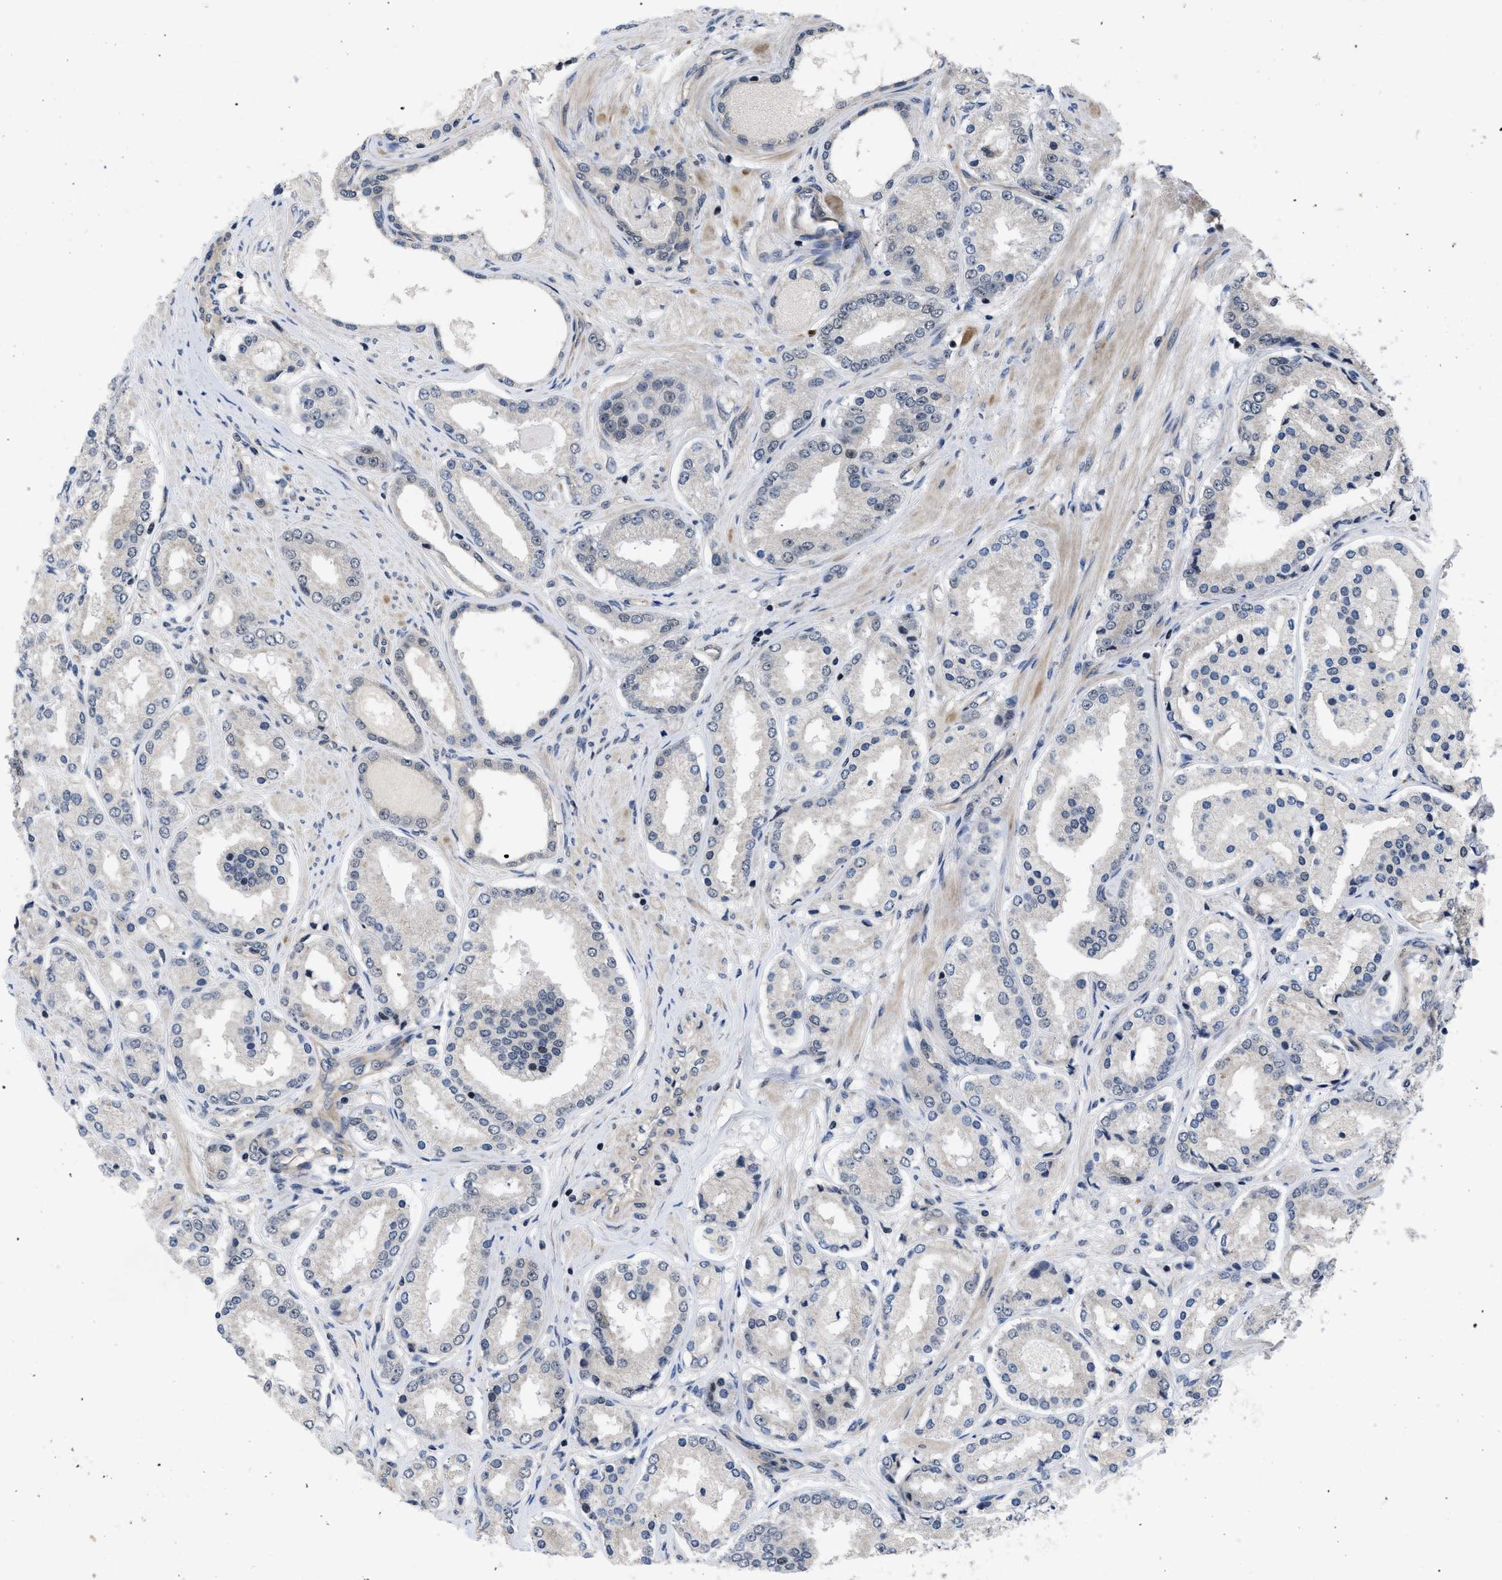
{"staining": {"intensity": "negative", "quantity": "none", "location": "none"}, "tissue": "prostate cancer", "cell_type": "Tumor cells", "image_type": "cancer", "snomed": [{"axis": "morphology", "description": "Adenocarcinoma, Low grade"}, {"axis": "topography", "description": "Prostate"}], "caption": "The histopathology image exhibits no staining of tumor cells in low-grade adenocarcinoma (prostate).", "gene": "DNAJC14", "patient": {"sex": "male", "age": 63}}